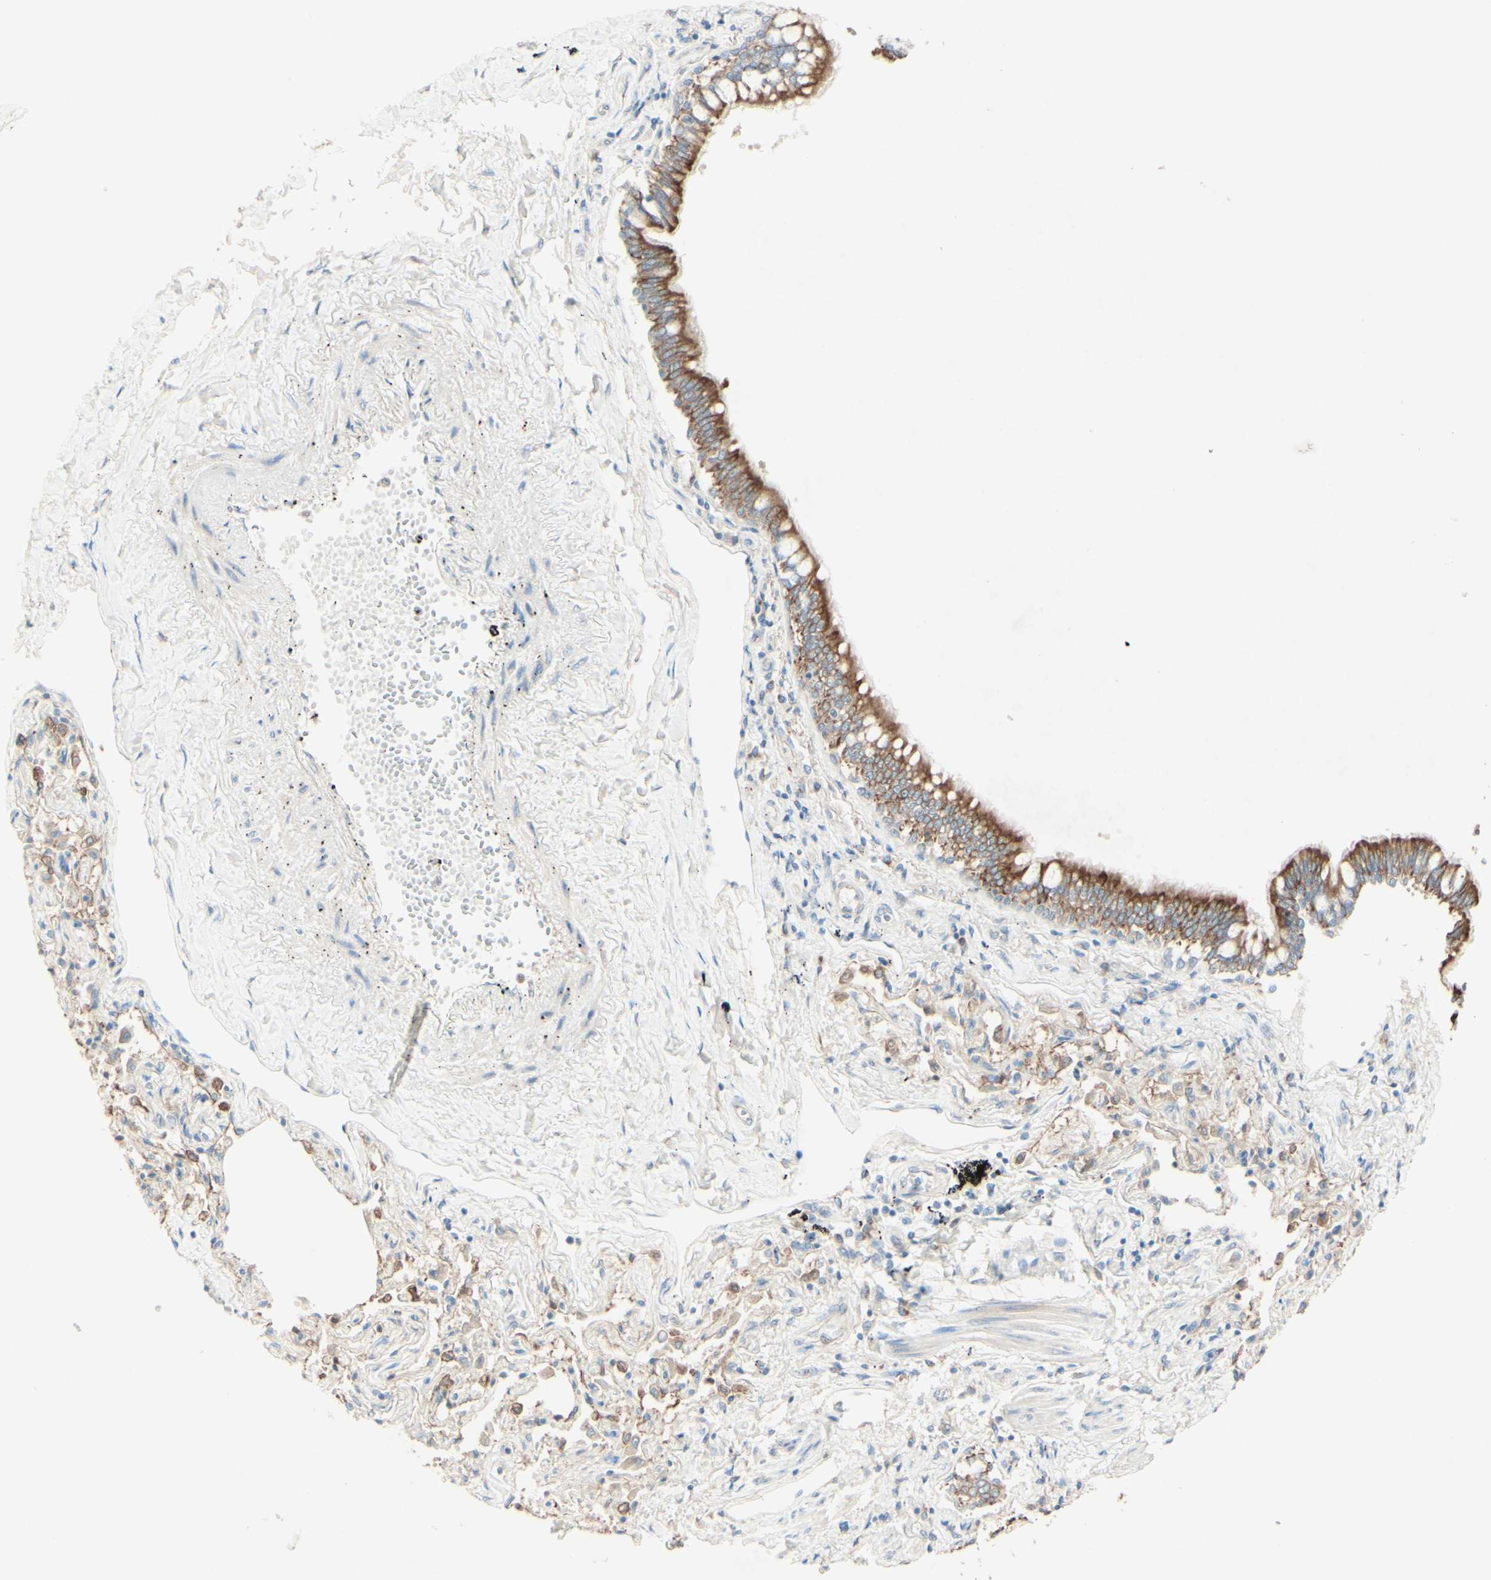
{"staining": {"intensity": "moderate", "quantity": ">75%", "location": "cytoplasmic/membranous"}, "tissue": "bronchus", "cell_type": "Respiratory epithelial cells", "image_type": "normal", "snomed": [{"axis": "morphology", "description": "Normal tissue, NOS"}, {"axis": "topography", "description": "Bronchus"}, {"axis": "topography", "description": "Lung"}], "caption": "This micrograph displays benign bronchus stained with immunohistochemistry to label a protein in brown. The cytoplasmic/membranous of respiratory epithelial cells show moderate positivity for the protein. Nuclei are counter-stained blue.", "gene": "MTM1", "patient": {"sex": "male", "age": 64}}